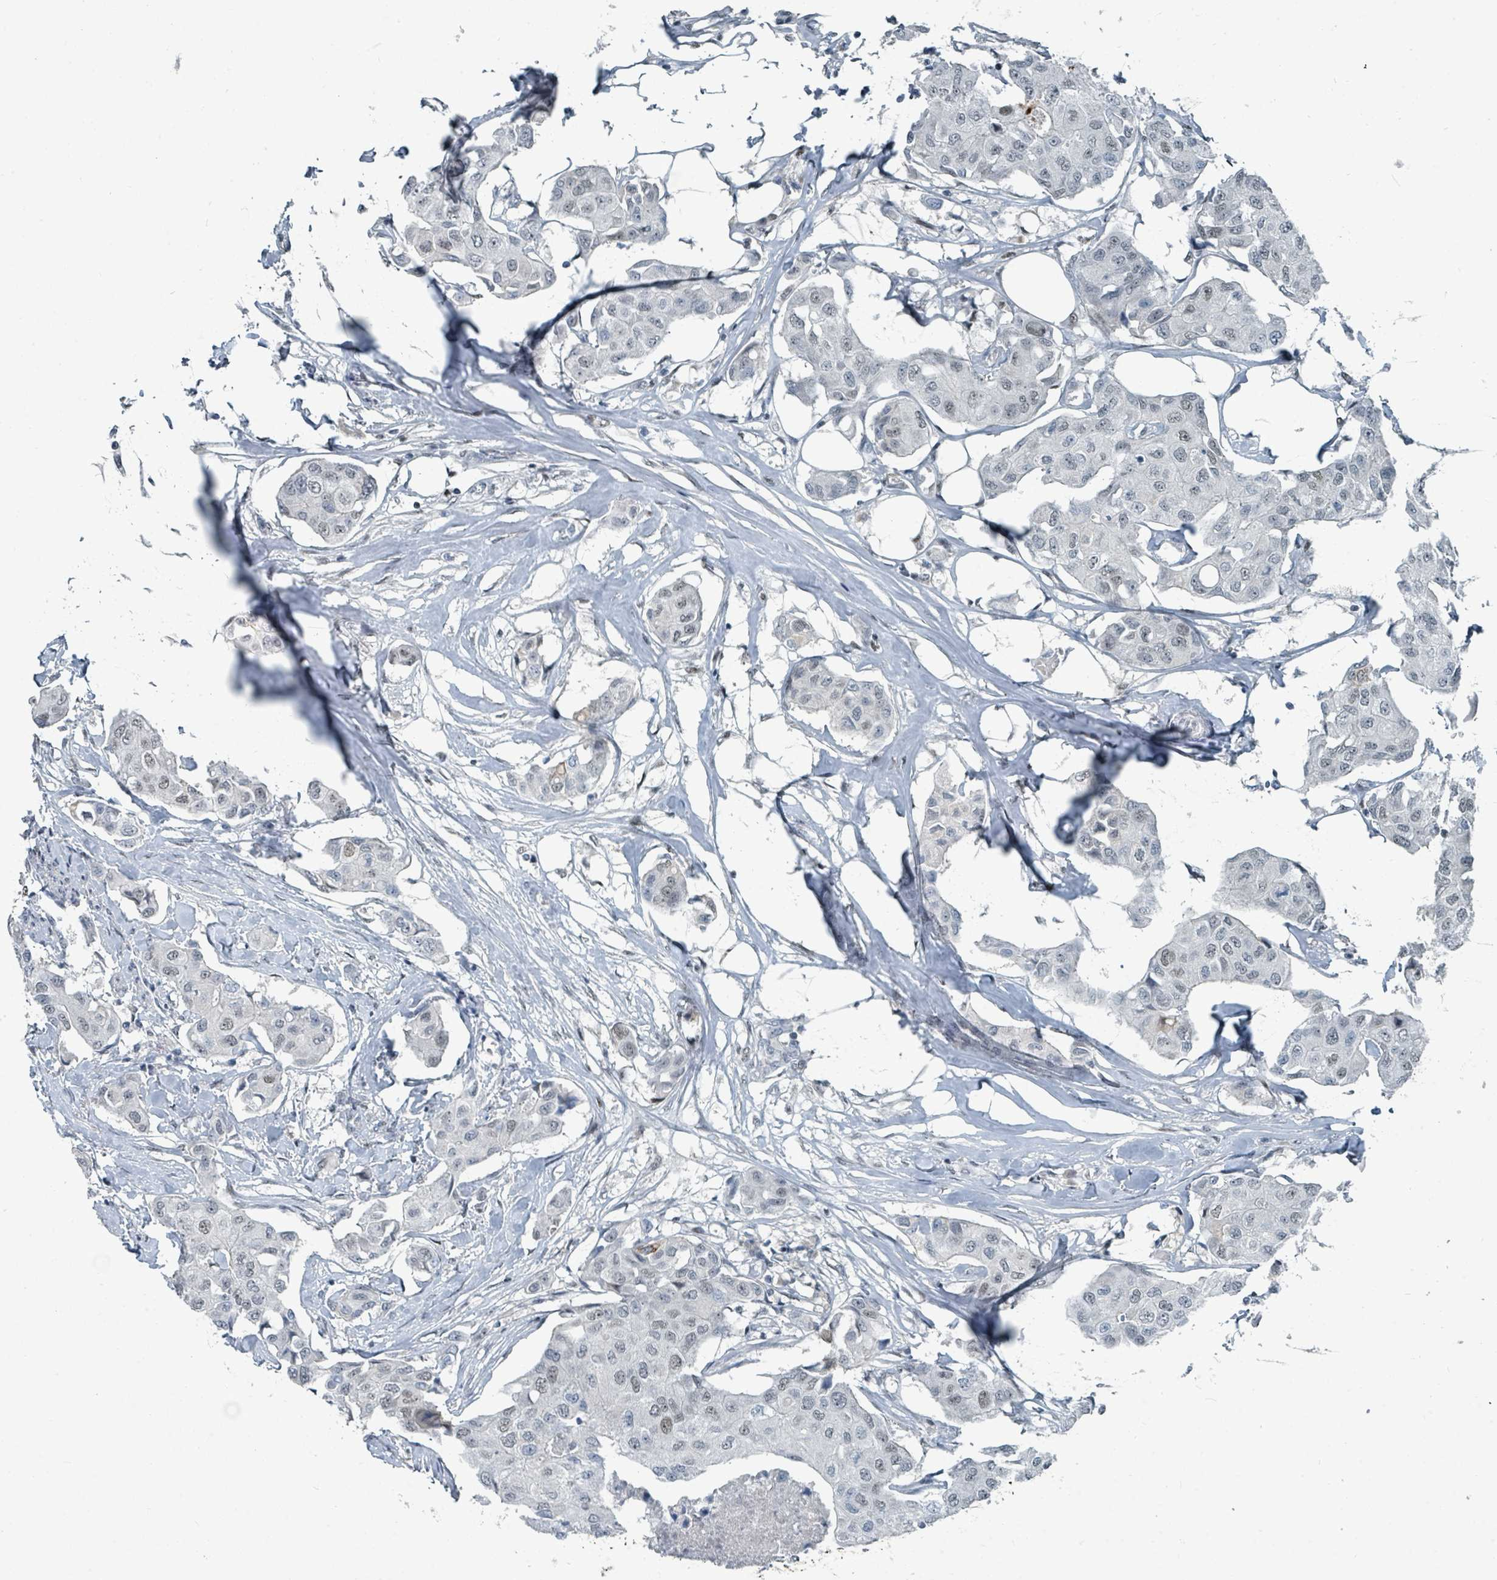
{"staining": {"intensity": "weak", "quantity": "<25%", "location": "nuclear"}, "tissue": "breast cancer", "cell_type": "Tumor cells", "image_type": "cancer", "snomed": [{"axis": "morphology", "description": "Duct carcinoma"}, {"axis": "topography", "description": "Breast"}, {"axis": "topography", "description": "Lymph node"}], "caption": "This is an immunohistochemistry (IHC) image of human breast infiltrating ductal carcinoma. There is no staining in tumor cells.", "gene": "UCK1", "patient": {"sex": "female", "age": 80}}